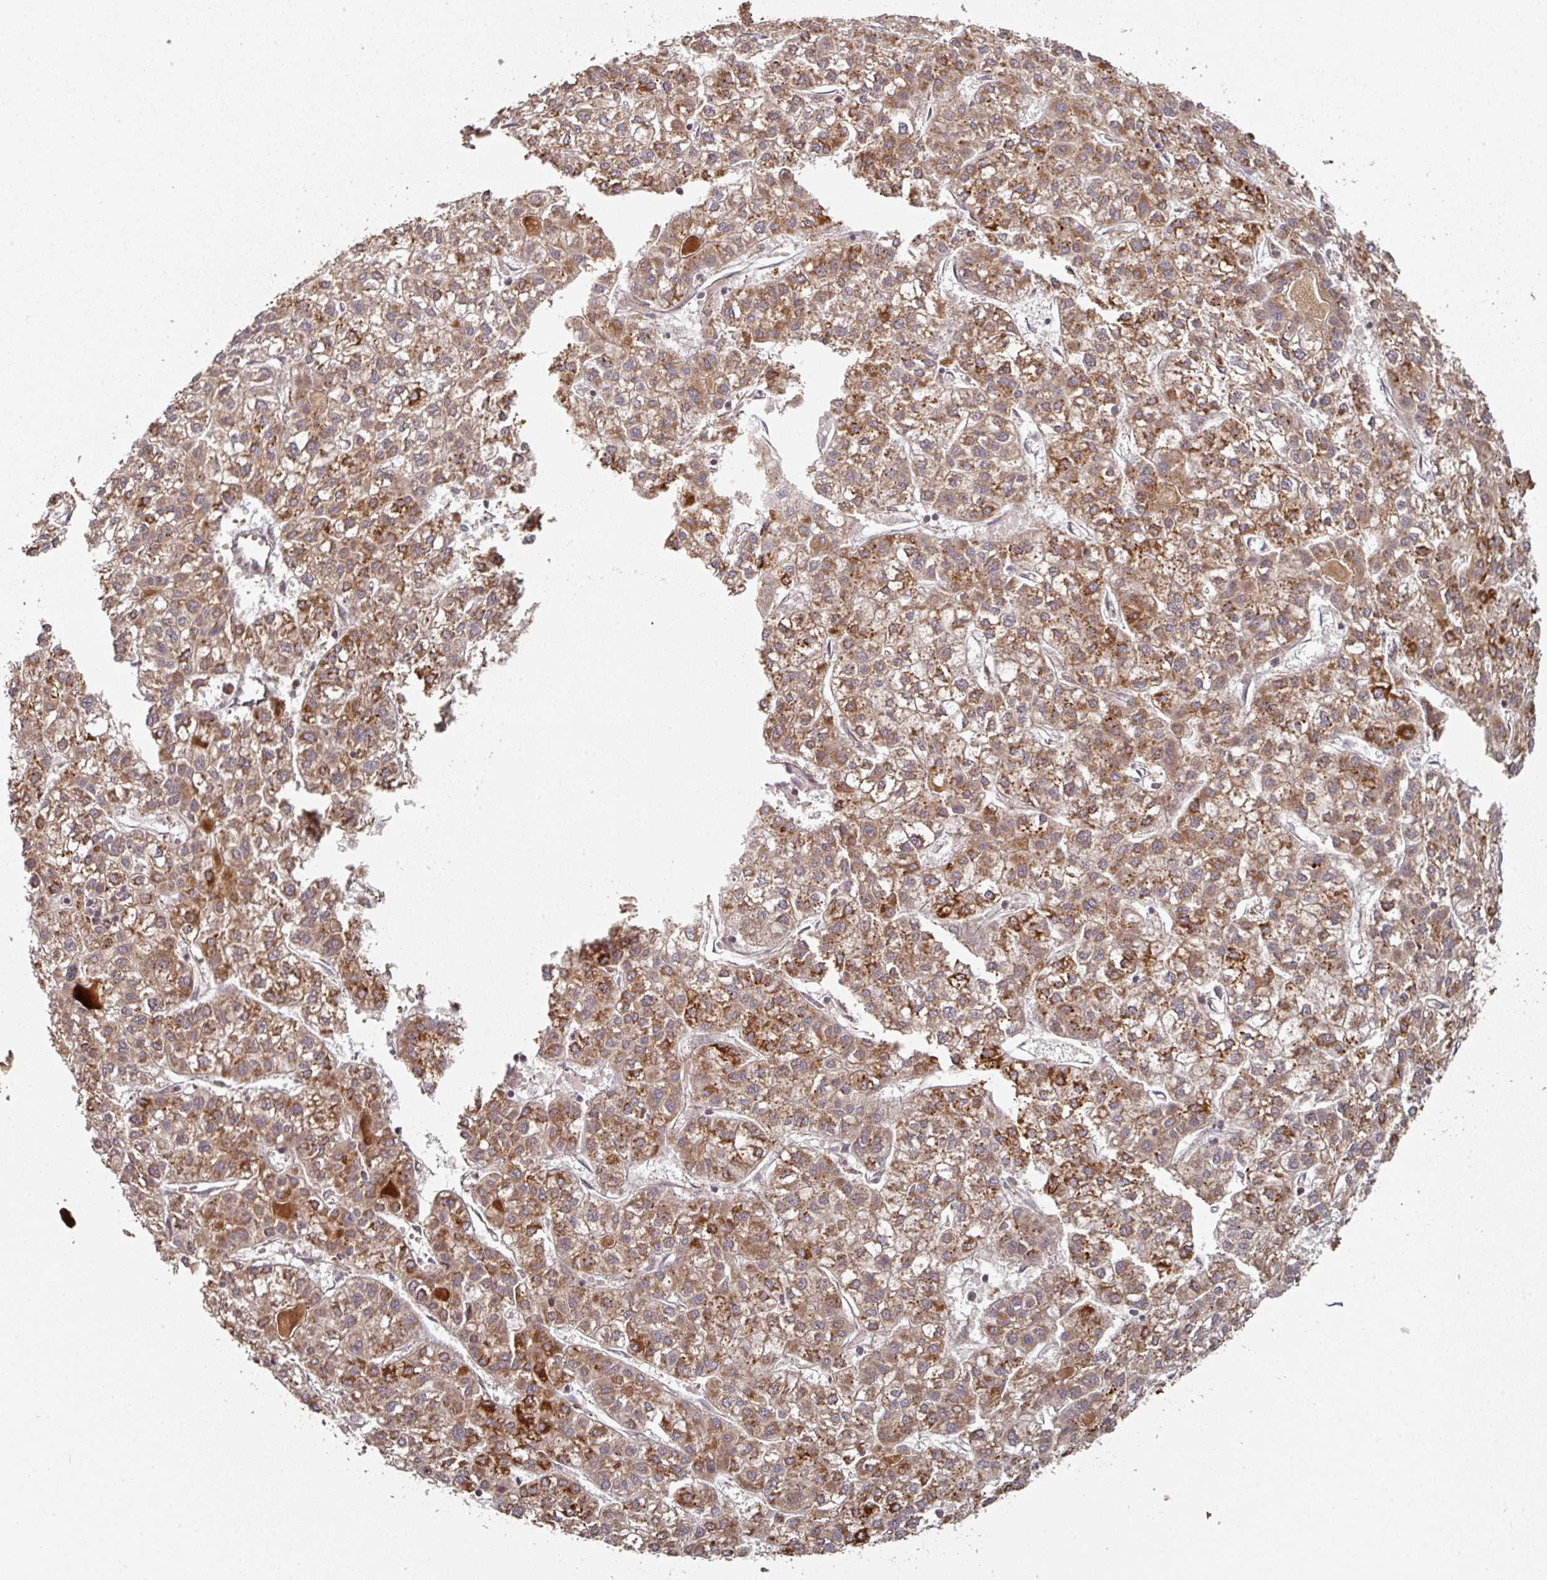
{"staining": {"intensity": "moderate", "quantity": ">75%", "location": "cytoplasmic/membranous"}, "tissue": "liver cancer", "cell_type": "Tumor cells", "image_type": "cancer", "snomed": [{"axis": "morphology", "description": "Carcinoma, Hepatocellular, NOS"}, {"axis": "topography", "description": "Liver"}], "caption": "Liver hepatocellular carcinoma stained with DAB IHC displays medium levels of moderate cytoplasmic/membranous positivity in approximately >75% of tumor cells.", "gene": "DNAJC7", "patient": {"sex": "female", "age": 43}}